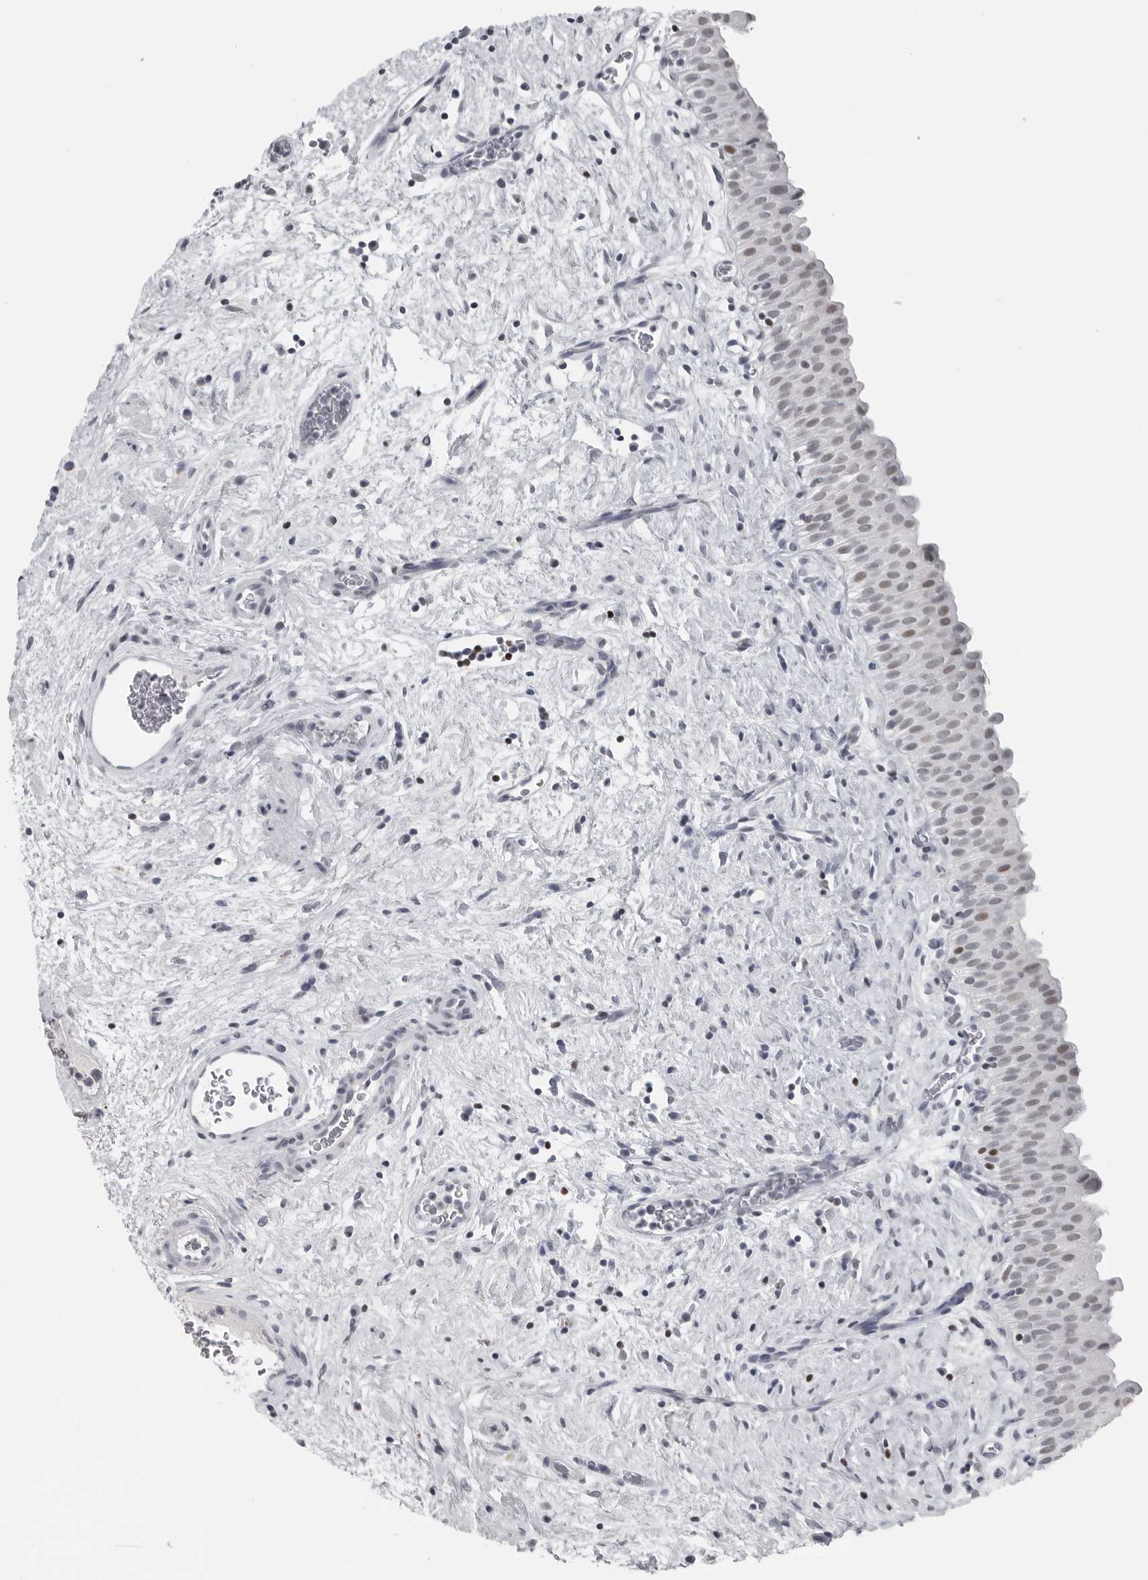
{"staining": {"intensity": "weak", "quantity": ">75%", "location": "nuclear"}, "tissue": "urinary bladder", "cell_type": "Urothelial cells", "image_type": "normal", "snomed": [{"axis": "morphology", "description": "Normal tissue, NOS"}, {"axis": "topography", "description": "Urinary bladder"}], "caption": "Urothelial cells exhibit low levels of weak nuclear positivity in approximately >75% of cells in unremarkable human urinary bladder.", "gene": "SATB2", "patient": {"sex": "male", "age": 82}}